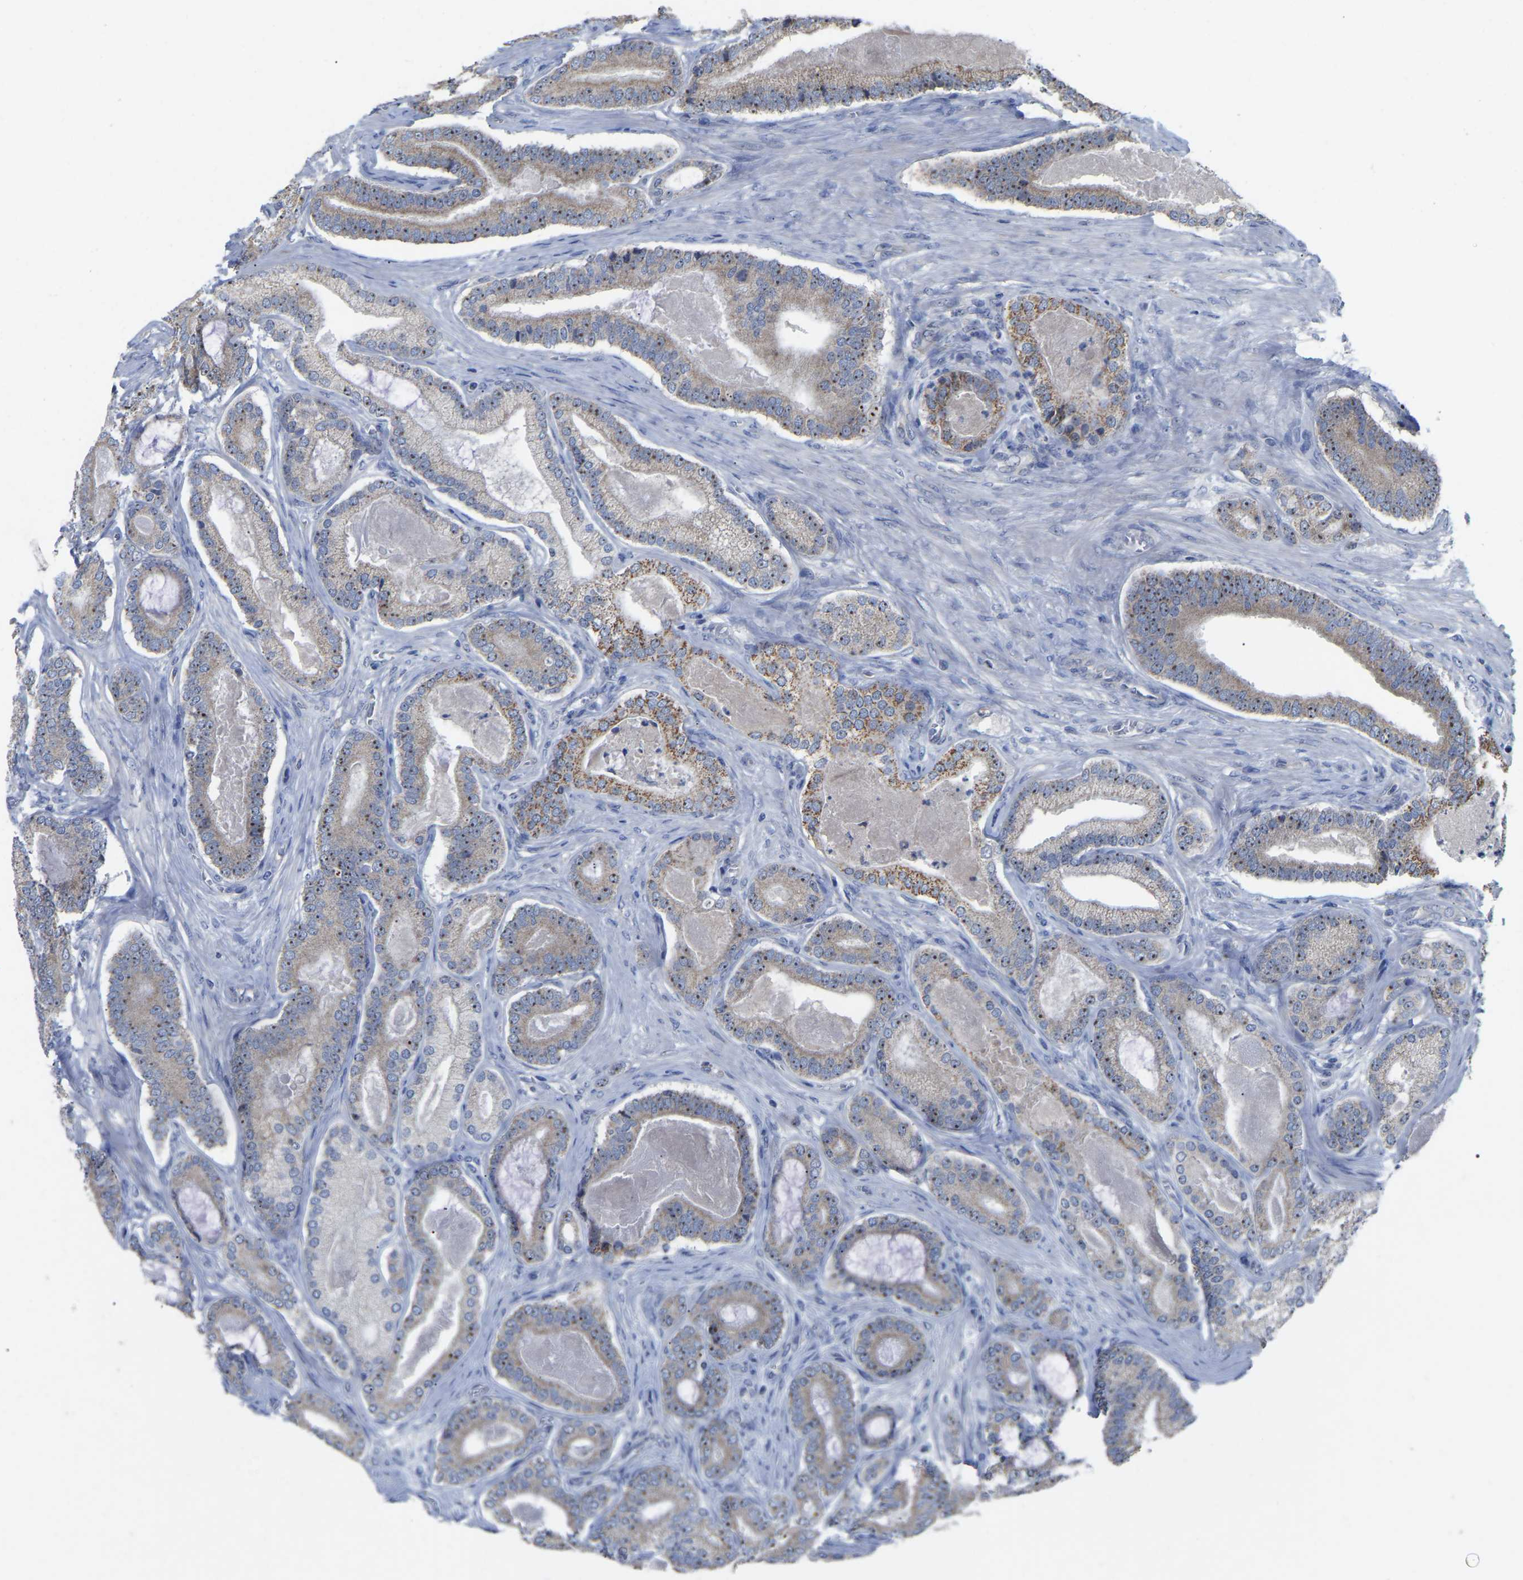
{"staining": {"intensity": "moderate", "quantity": ">75%", "location": "cytoplasmic/membranous,nuclear"}, "tissue": "prostate cancer", "cell_type": "Tumor cells", "image_type": "cancer", "snomed": [{"axis": "morphology", "description": "Adenocarcinoma, High grade"}, {"axis": "topography", "description": "Prostate"}], "caption": "Immunohistochemistry (IHC) of human prostate cancer demonstrates medium levels of moderate cytoplasmic/membranous and nuclear staining in about >75% of tumor cells.", "gene": "NOP53", "patient": {"sex": "male", "age": 60}}